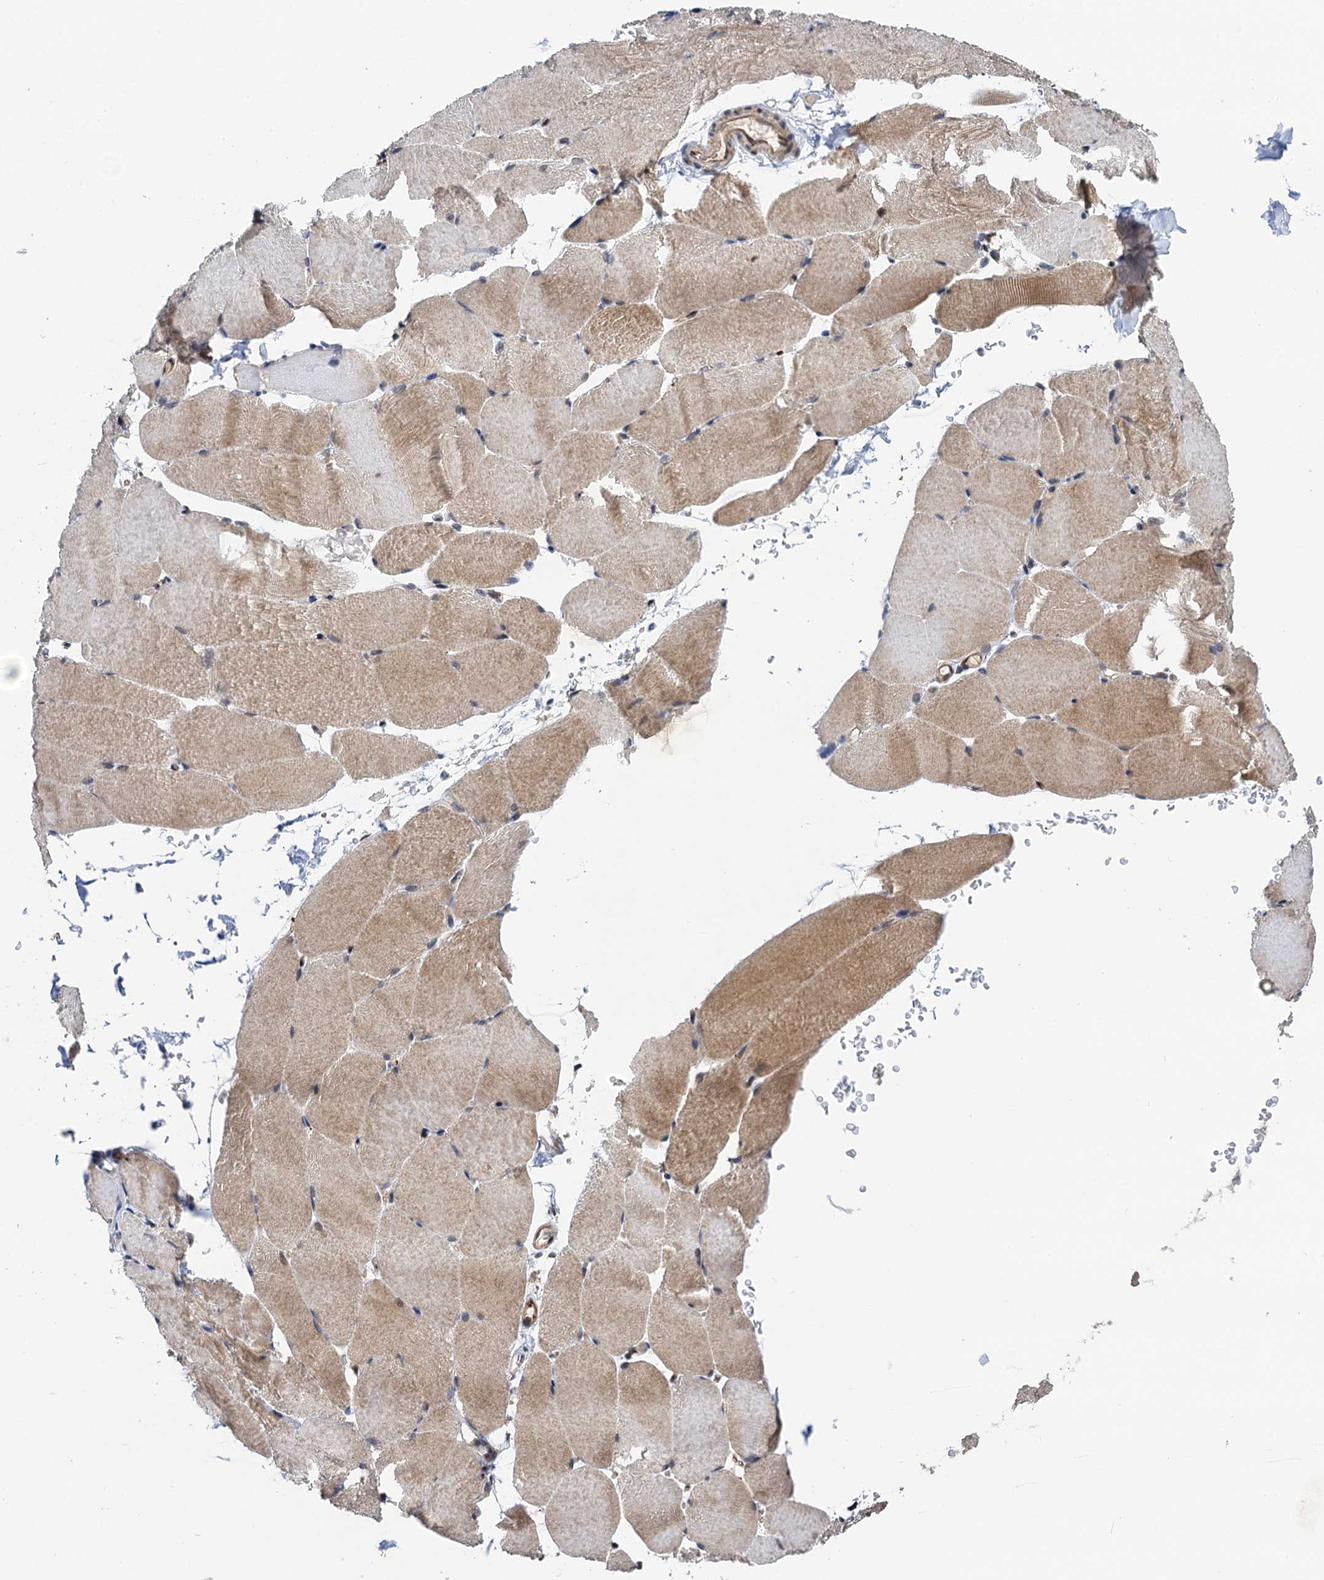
{"staining": {"intensity": "moderate", "quantity": "25%-75%", "location": "cytoplasmic/membranous"}, "tissue": "skeletal muscle", "cell_type": "Myocytes", "image_type": "normal", "snomed": [{"axis": "morphology", "description": "Normal tissue, NOS"}, {"axis": "topography", "description": "Skeletal muscle"}, {"axis": "topography", "description": "Parathyroid gland"}], "caption": "Immunohistochemistry (IHC) histopathology image of unremarkable skeletal muscle: skeletal muscle stained using IHC demonstrates medium levels of moderate protein expression localized specifically in the cytoplasmic/membranous of myocytes, appearing as a cytoplasmic/membranous brown color.", "gene": "CMPK2", "patient": {"sex": "female", "age": 37}}